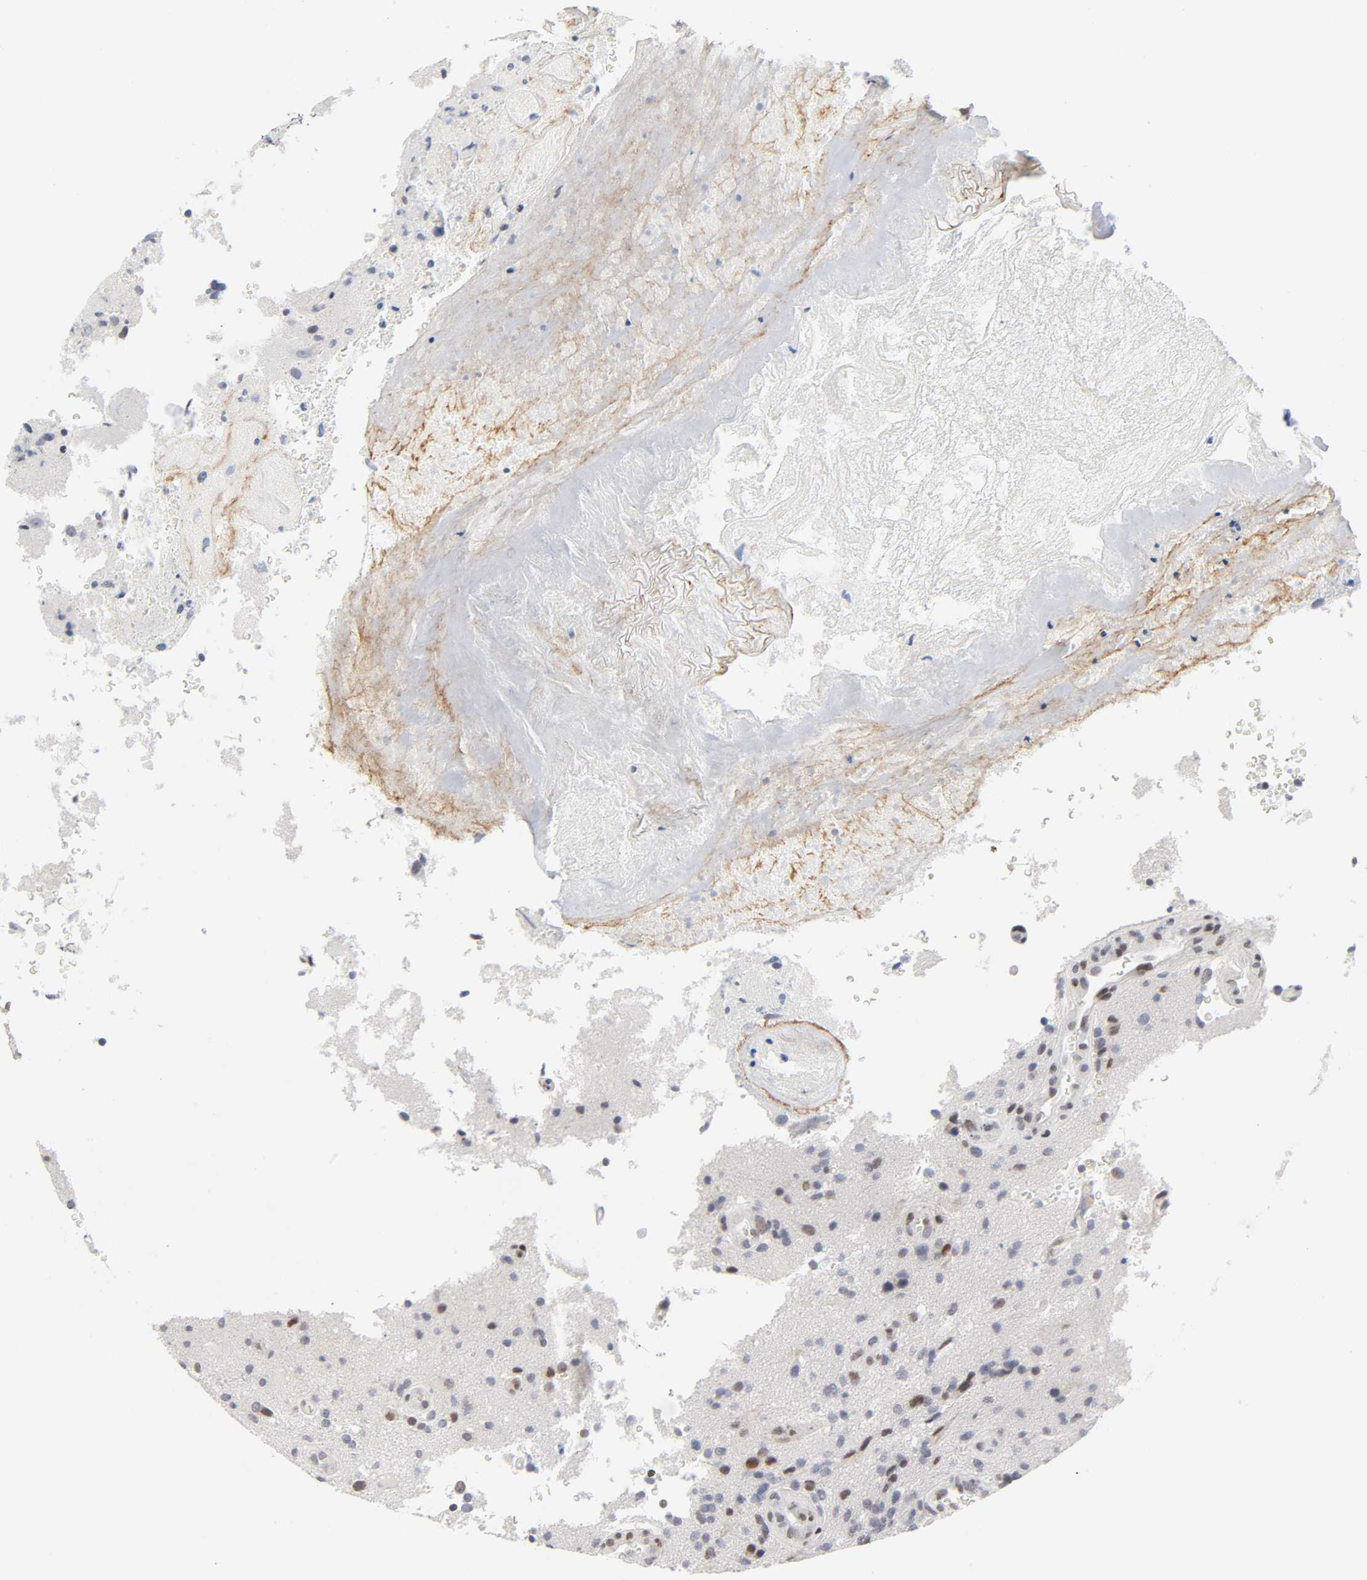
{"staining": {"intensity": "moderate", "quantity": "<25%", "location": "nuclear"}, "tissue": "glioma", "cell_type": "Tumor cells", "image_type": "cancer", "snomed": [{"axis": "morphology", "description": "Normal tissue, NOS"}, {"axis": "morphology", "description": "Glioma, malignant, High grade"}, {"axis": "topography", "description": "Cerebral cortex"}], "caption": "Glioma stained with a protein marker reveals moderate staining in tumor cells.", "gene": "DIDO1", "patient": {"sex": "male", "age": 75}}